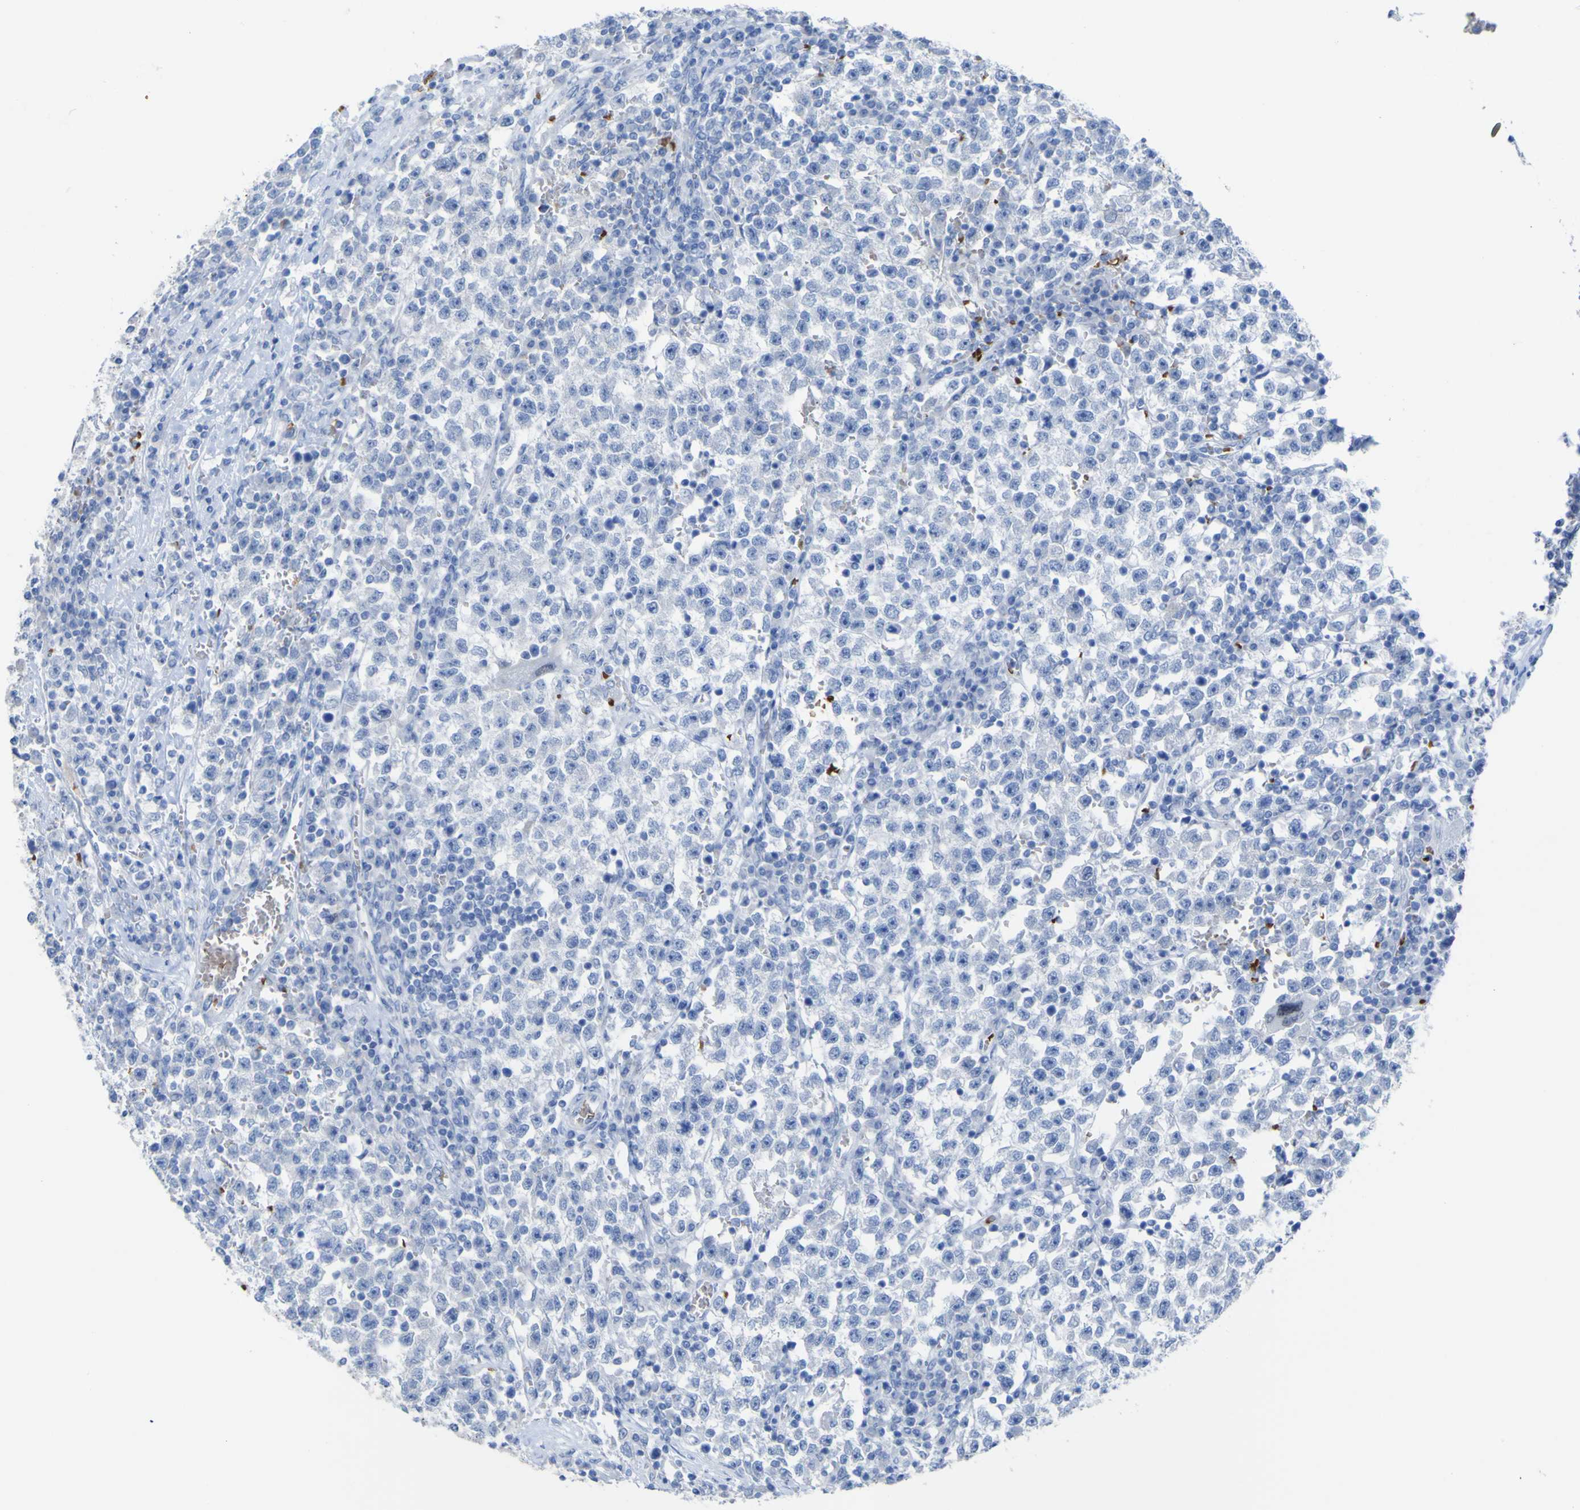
{"staining": {"intensity": "negative", "quantity": "none", "location": "none"}, "tissue": "testis cancer", "cell_type": "Tumor cells", "image_type": "cancer", "snomed": [{"axis": "morphology", "description": "Seminoma, NOS"}, {"axis": "topography", "description": "Testis"}], "caption": "High magnification brightfield microscopy of seminoma (testis) stained with DAB (brown) and counterstained with hematoxylin (blue): tumor cells show no significant staining.", "gene": "GCM1", "patient": {"sex": "male", "age": 22}}